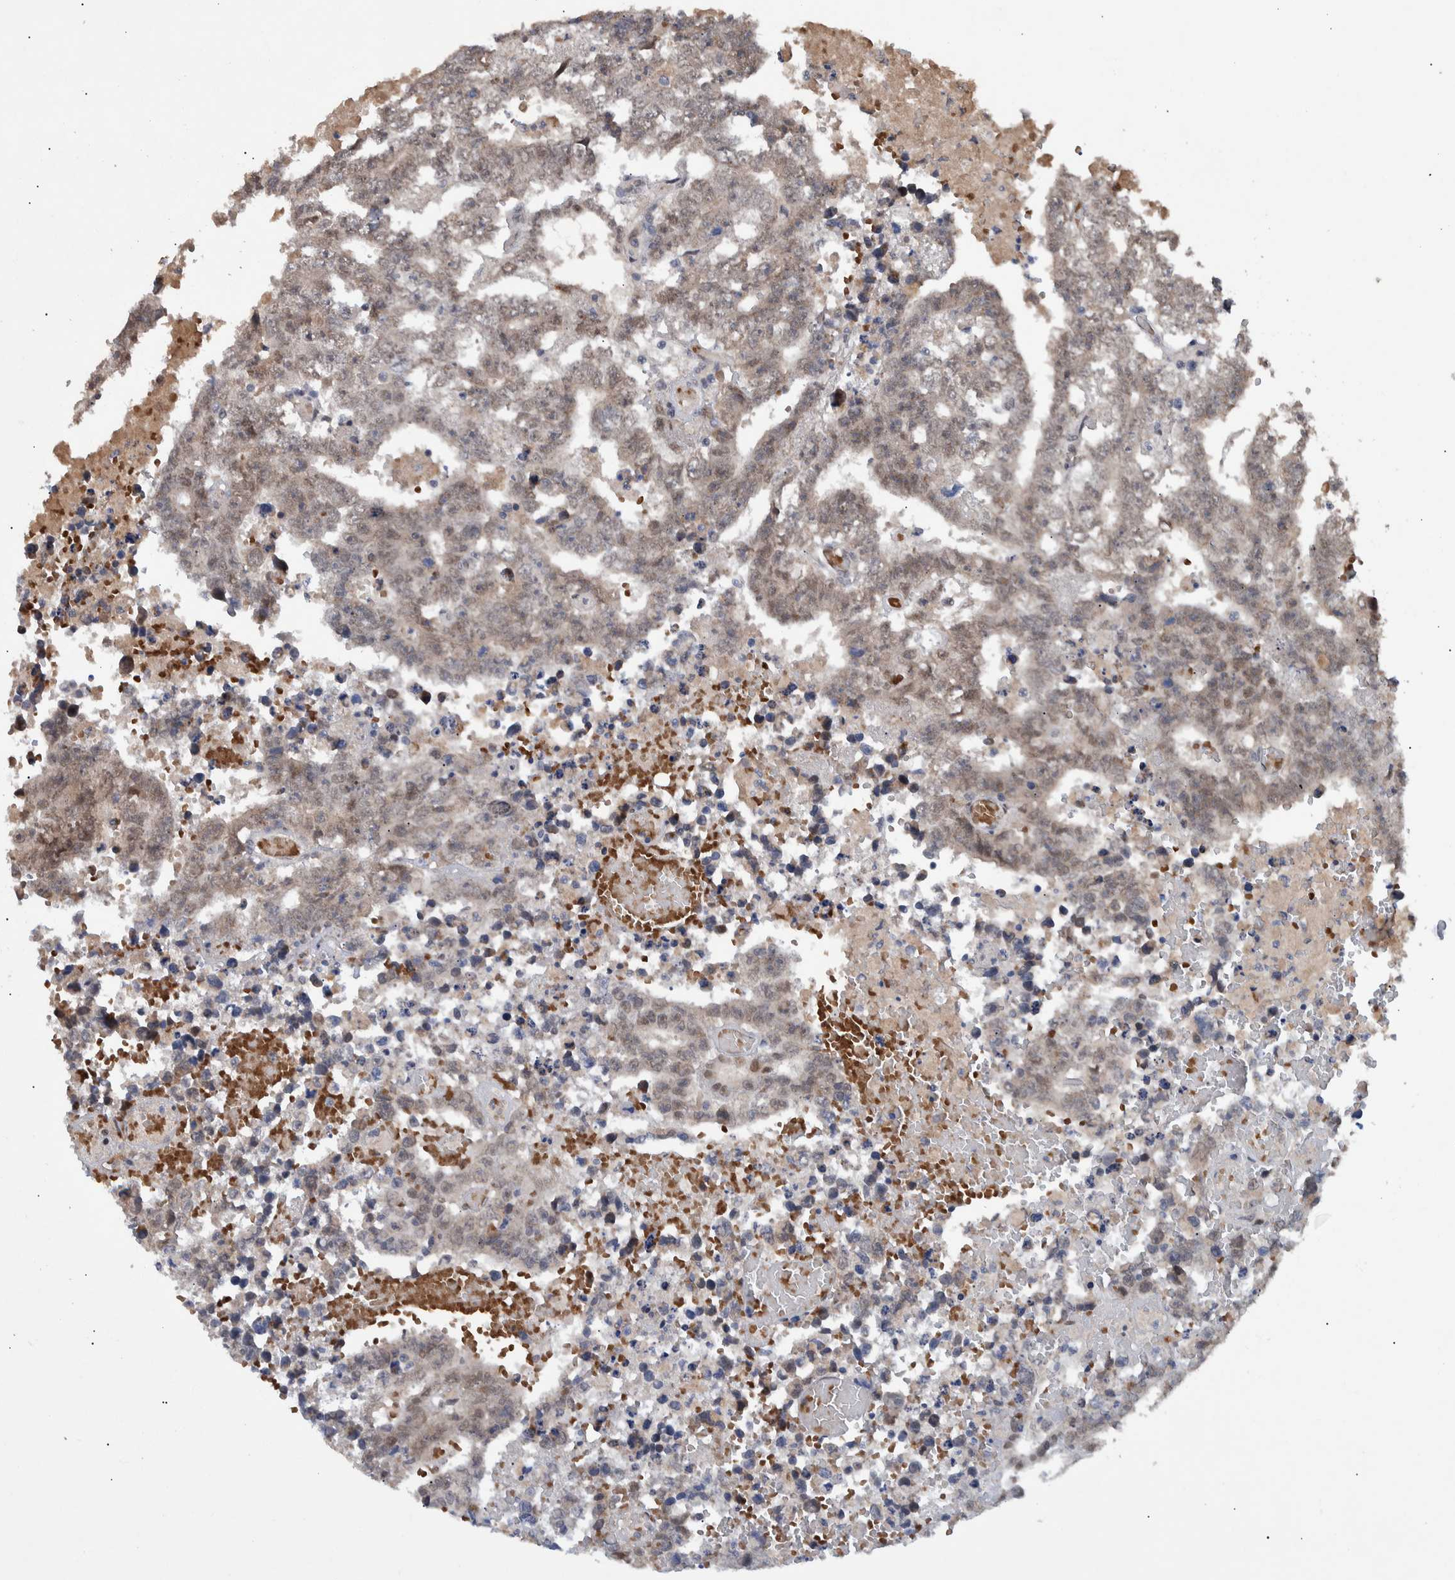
{"staining": {"intensity": "weak", "quantity": ">75%", "location": "cytoplasmic/membranous"}, "tissue": "testis cancer", "cell_type": "Tumor cells", "image_type": "cancer", "snomed": [{"axis": "morphology", "description": "Carcinoma, Embryonal, NOS"}, {"axis": "topography", "description": "Testis"}], "caption": "Protein staining of testis cancer (embryonal carcinoma) tissue demonstrates weak cytoplasmic/membranous positivity in approximately >75% of tumor cells.", "gene": "ESRP1", "patient": {"sex": "male", "age": 25}}